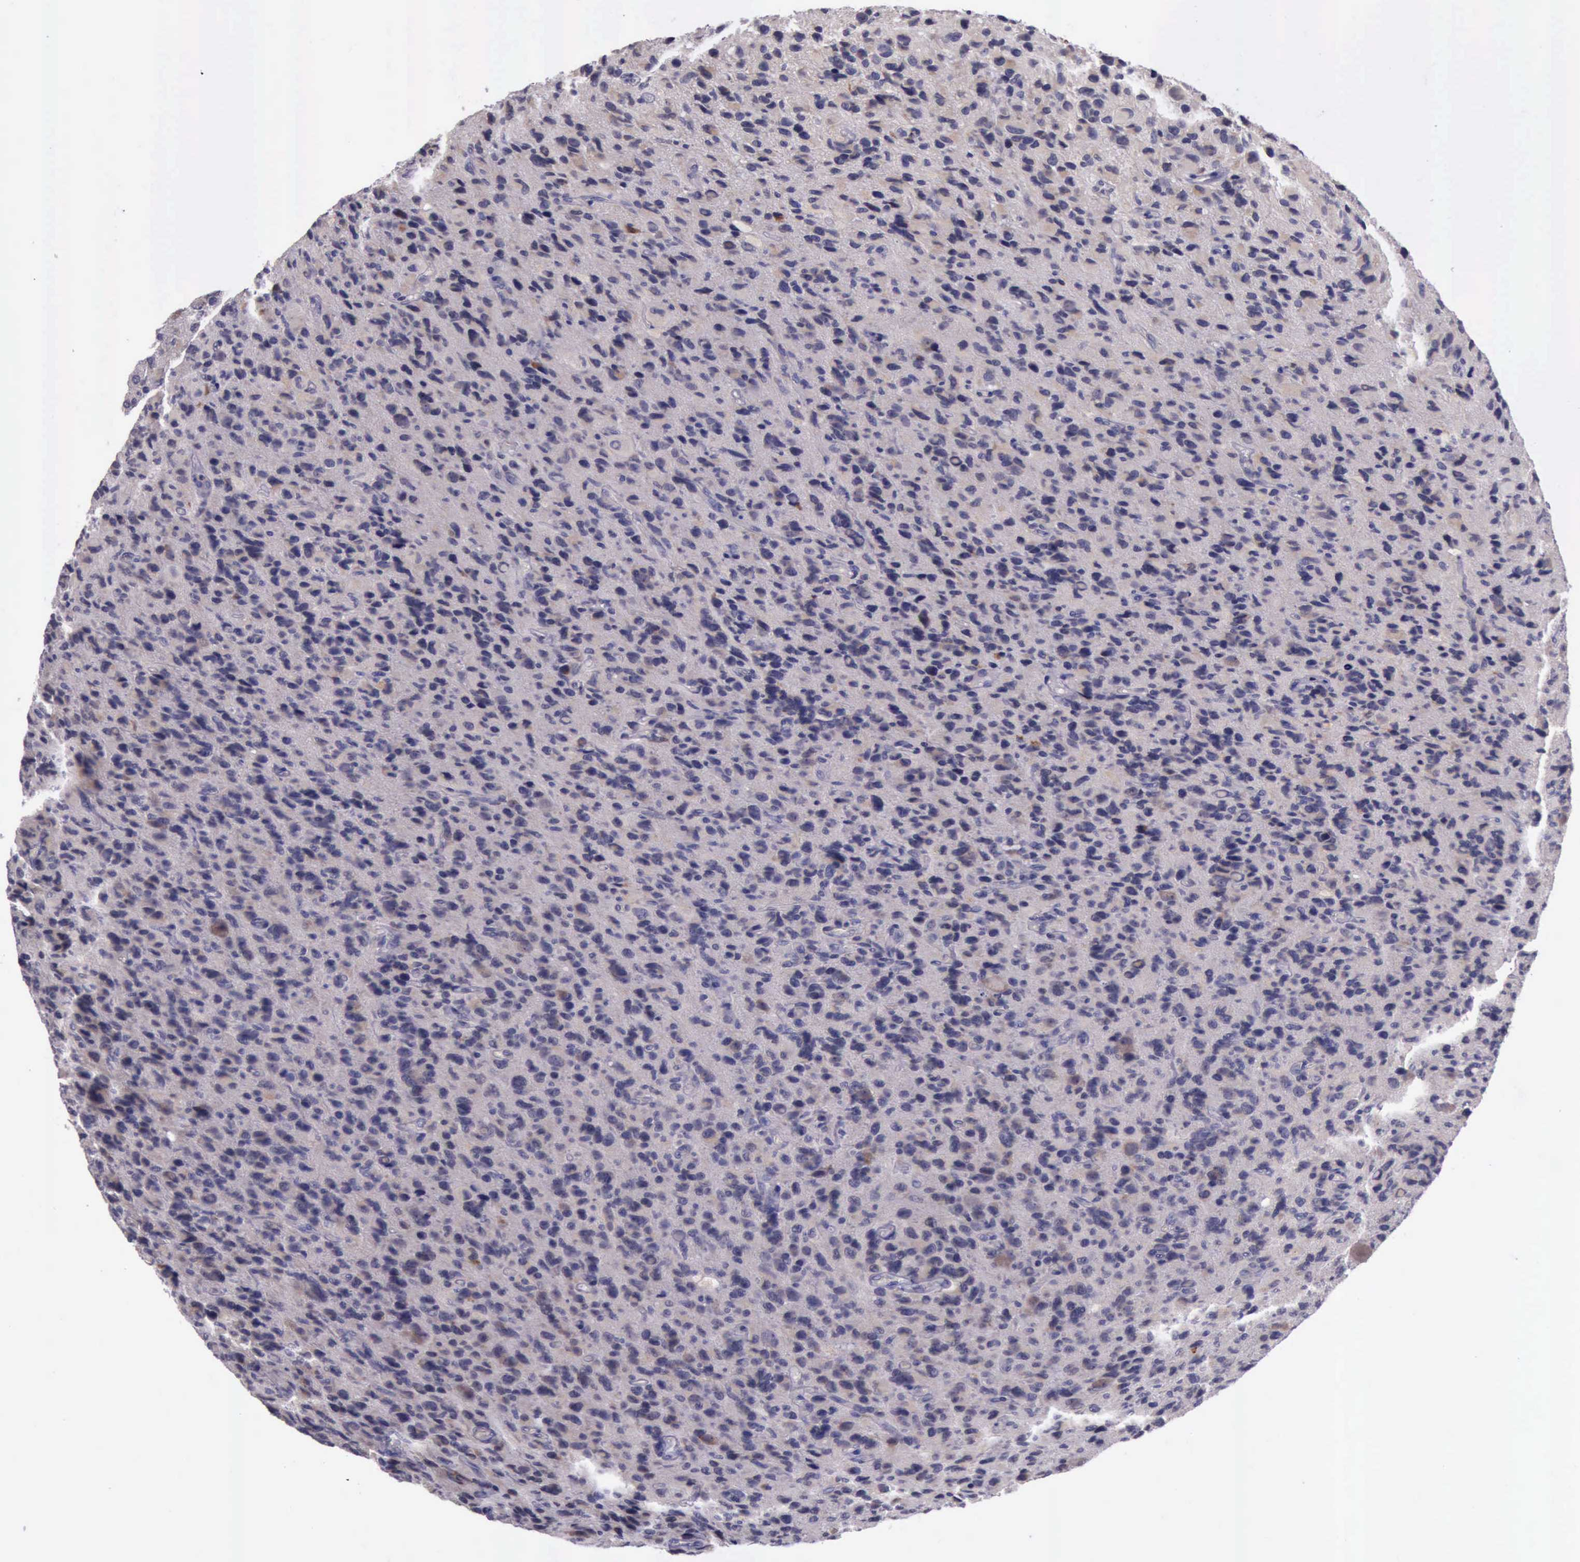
{"staining": {"intensity": "weak", "quantity": ">75%", "location": "cytoplasmic/membranous"}, "tissue": "glioma", "cell_type": "Tumor cells", "image_type": "cancer", "snomed": [{"axis": "morphology", "description": "Glioma, malignant, High grade"}, {"axis": "topography", "description": "Brain"}], "caption": "Human glioma stained with a protein marker displays weak staining in tumor cells.", "gene": "PLEK2", "patient": {"sex": "male", "age": 77}}